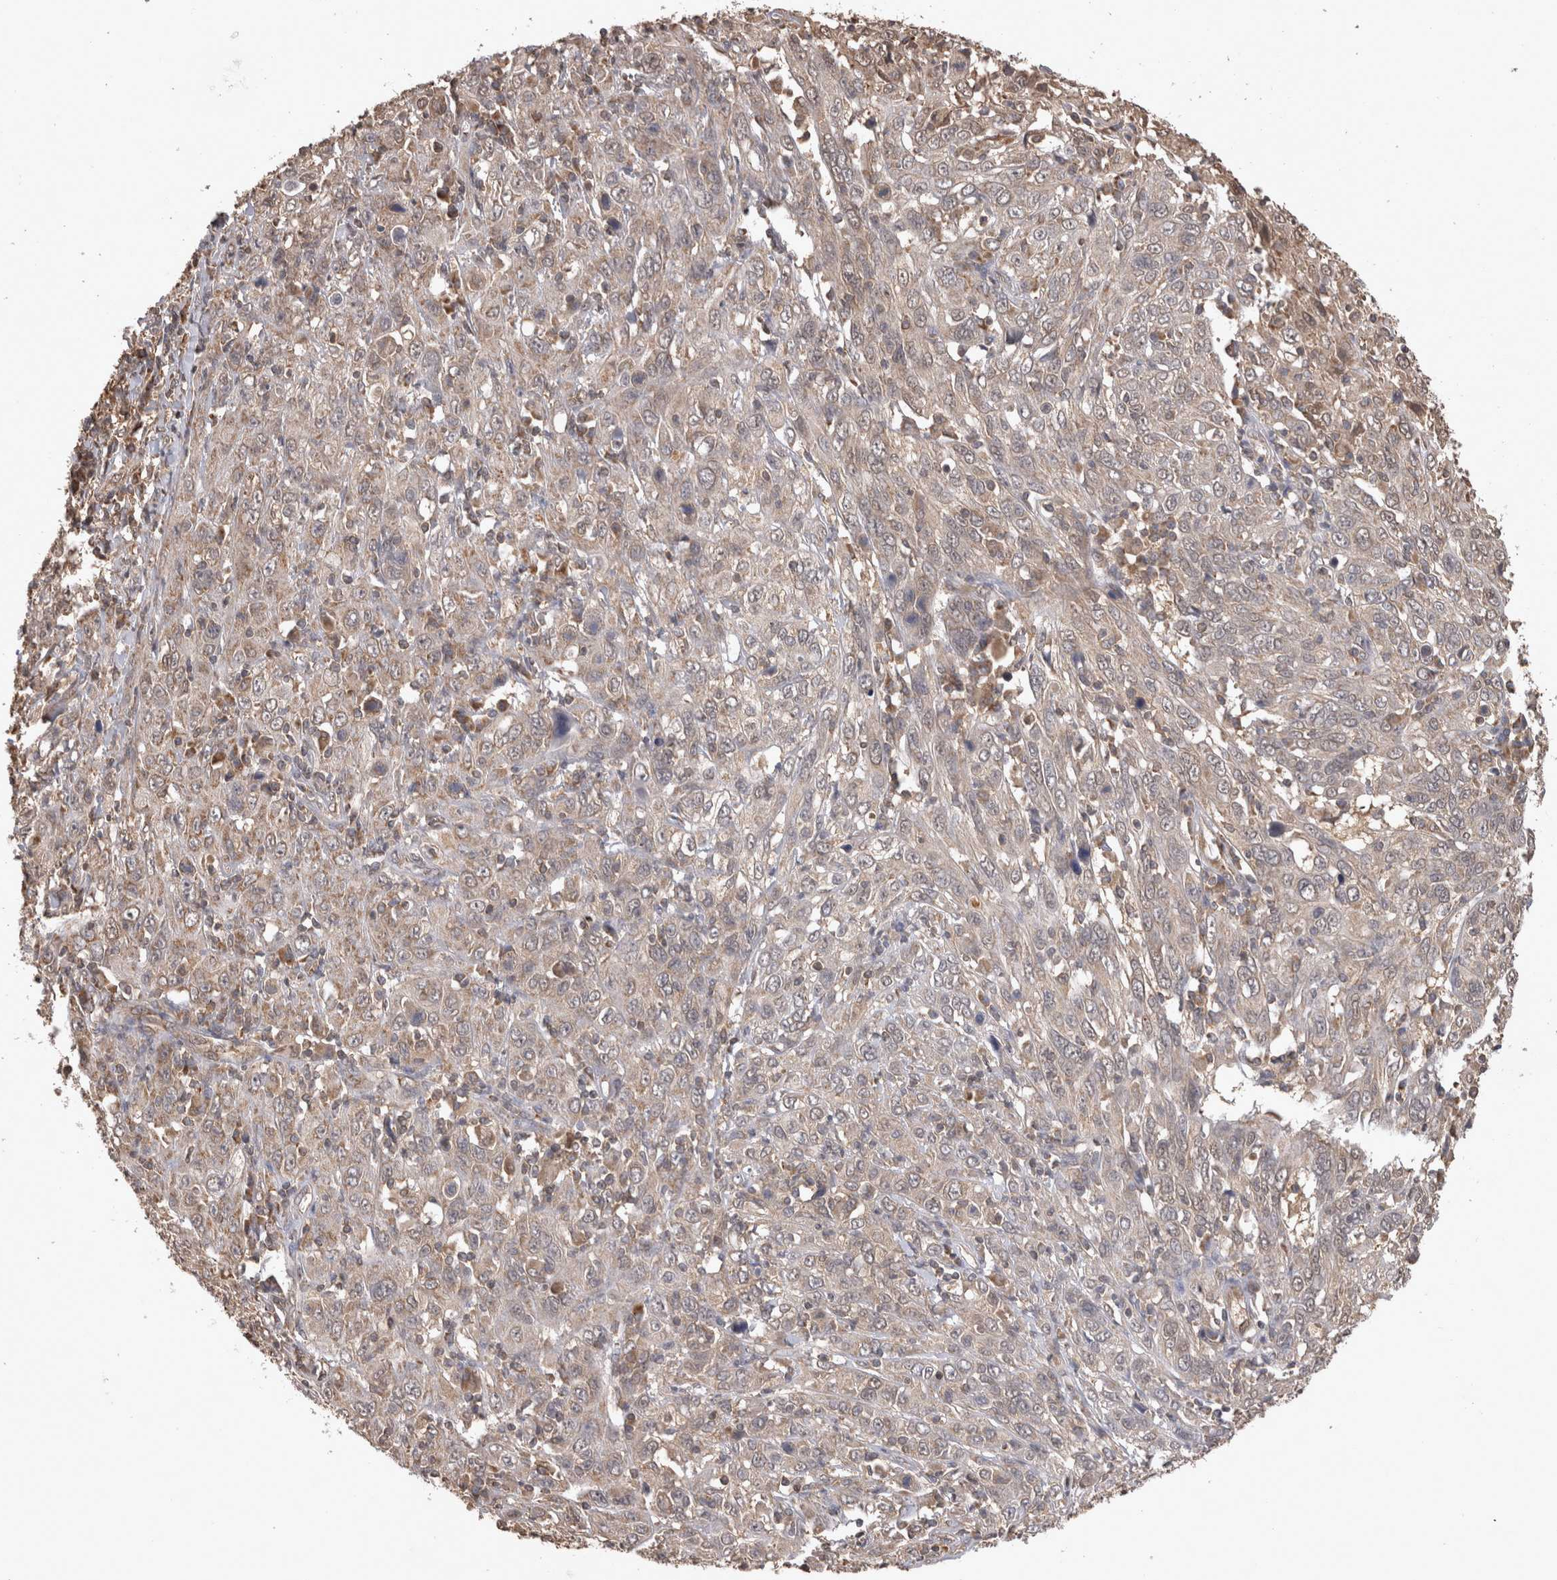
{"staining": {"intensity": "weak", "quantity": "25%-75%", "location": "cytoplasmic/membranous,nuclear"}, "tissue": "cervical cancer", "cell_type": "Tumor cells", "image_type": "cancer", "snomed": [{"axis": "morphology", "description": "Squamous cell carcinoma, NOS"}, {"axis": "topography", "description": "Cervix"}], "caption": "DAB immunohistochemical staining of human cervical cancer (squamous cell carcinoma) shows weak cytoplasmic/membranous and nuclear protein positivity in approximately 25%-75% of tumor cells. Ihc stains the protein of interest in brown and the nuclei are stained blue.", "gene": "PREP", "patient": {"sex": "female", "age": 46}}